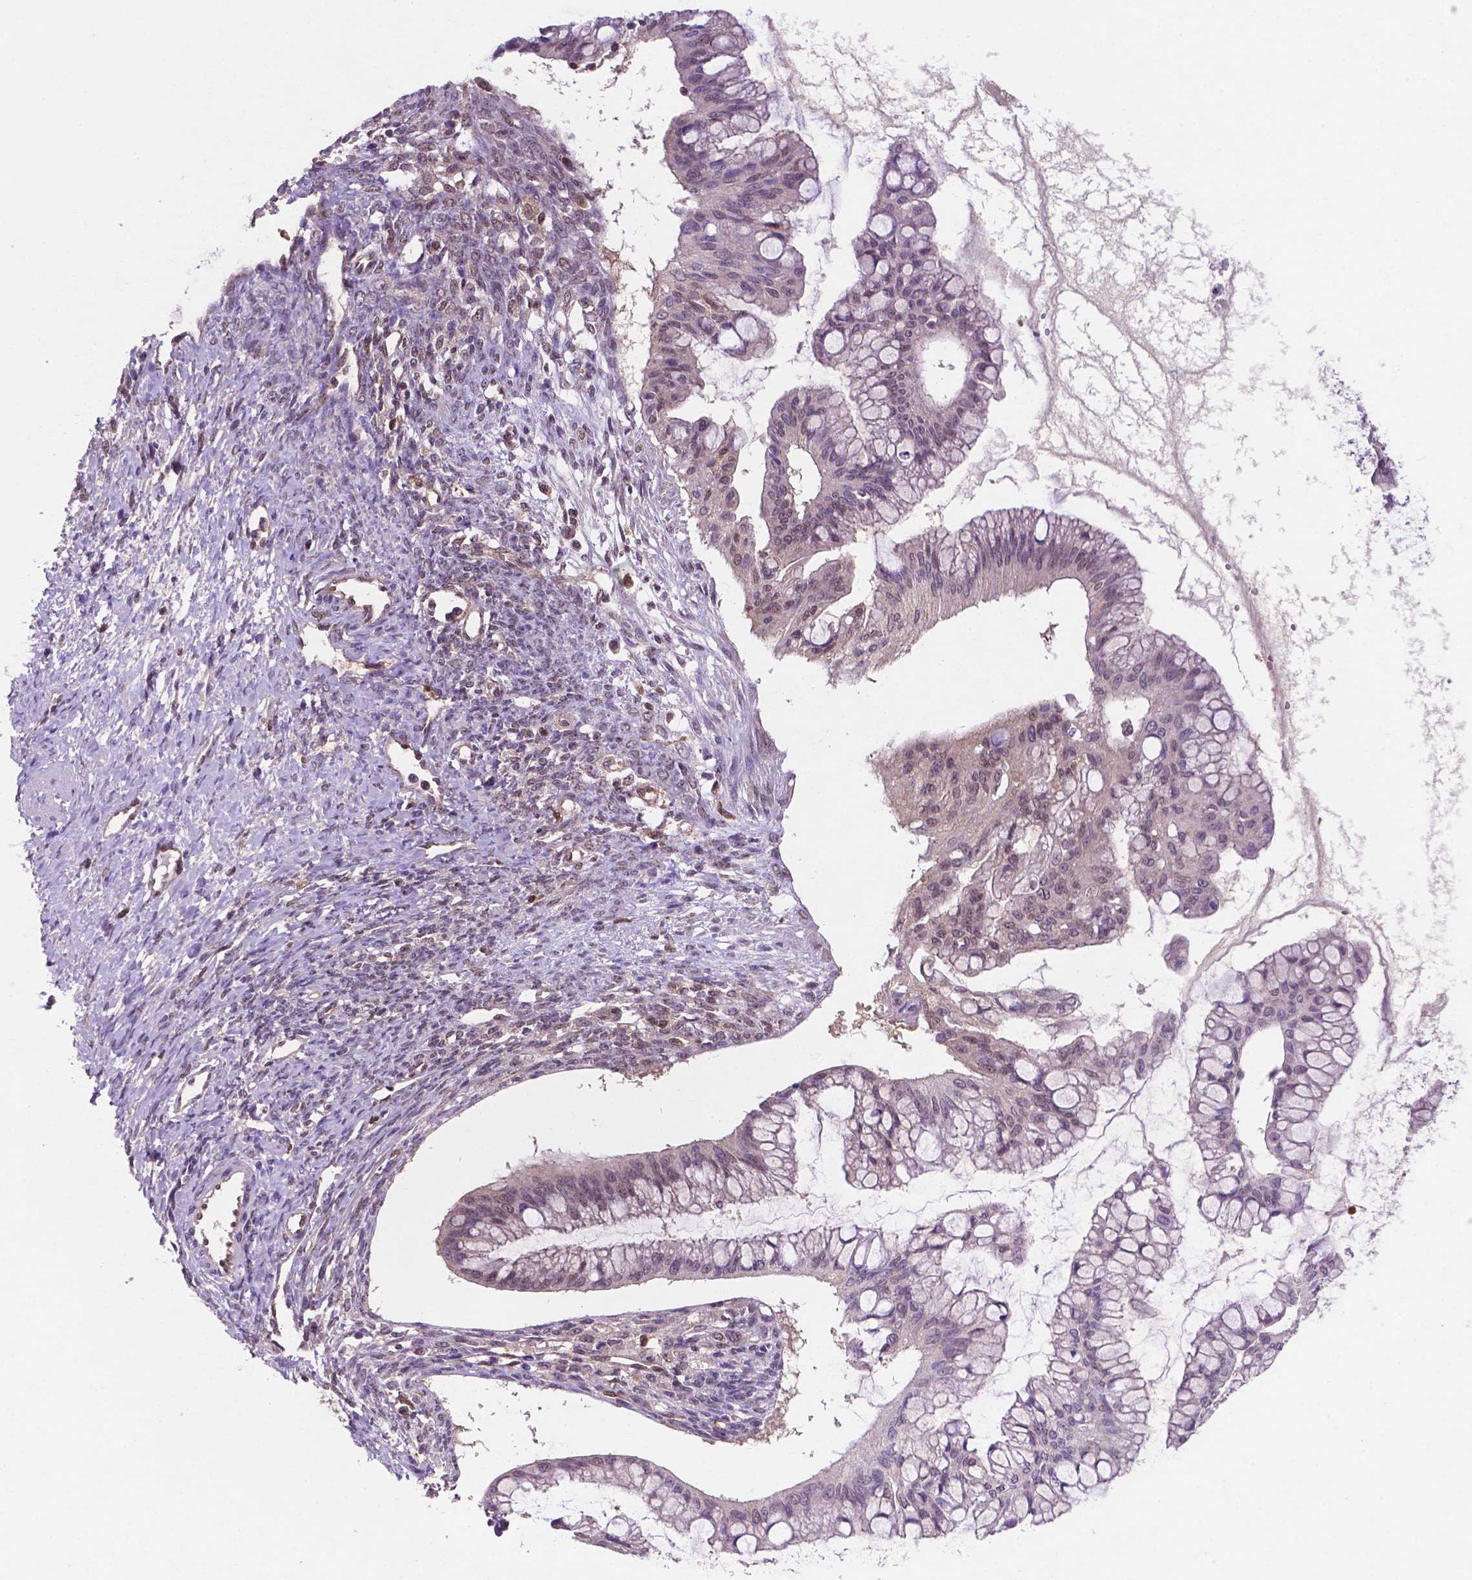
{"staining": {"intensity": "weak", "quantity": "<25%", "location": "nuclear"}, "tissue": "ovarian cancer", "cell_type": "Tumor cells", "image_type": "cancer", "snomed": [{"axis": "morphology", "description": "Cystadenocarcinoma, mucinous, NOS"}, {"axis": "topography", "description": "Ovary"}], "caption": "The micrograph exhibits no significant staining in tumor cells of ovarian mucinous cystadenocarcinoma.", "gene": "UBE2L6", "patient": {"sex": "female", "age": 73}}